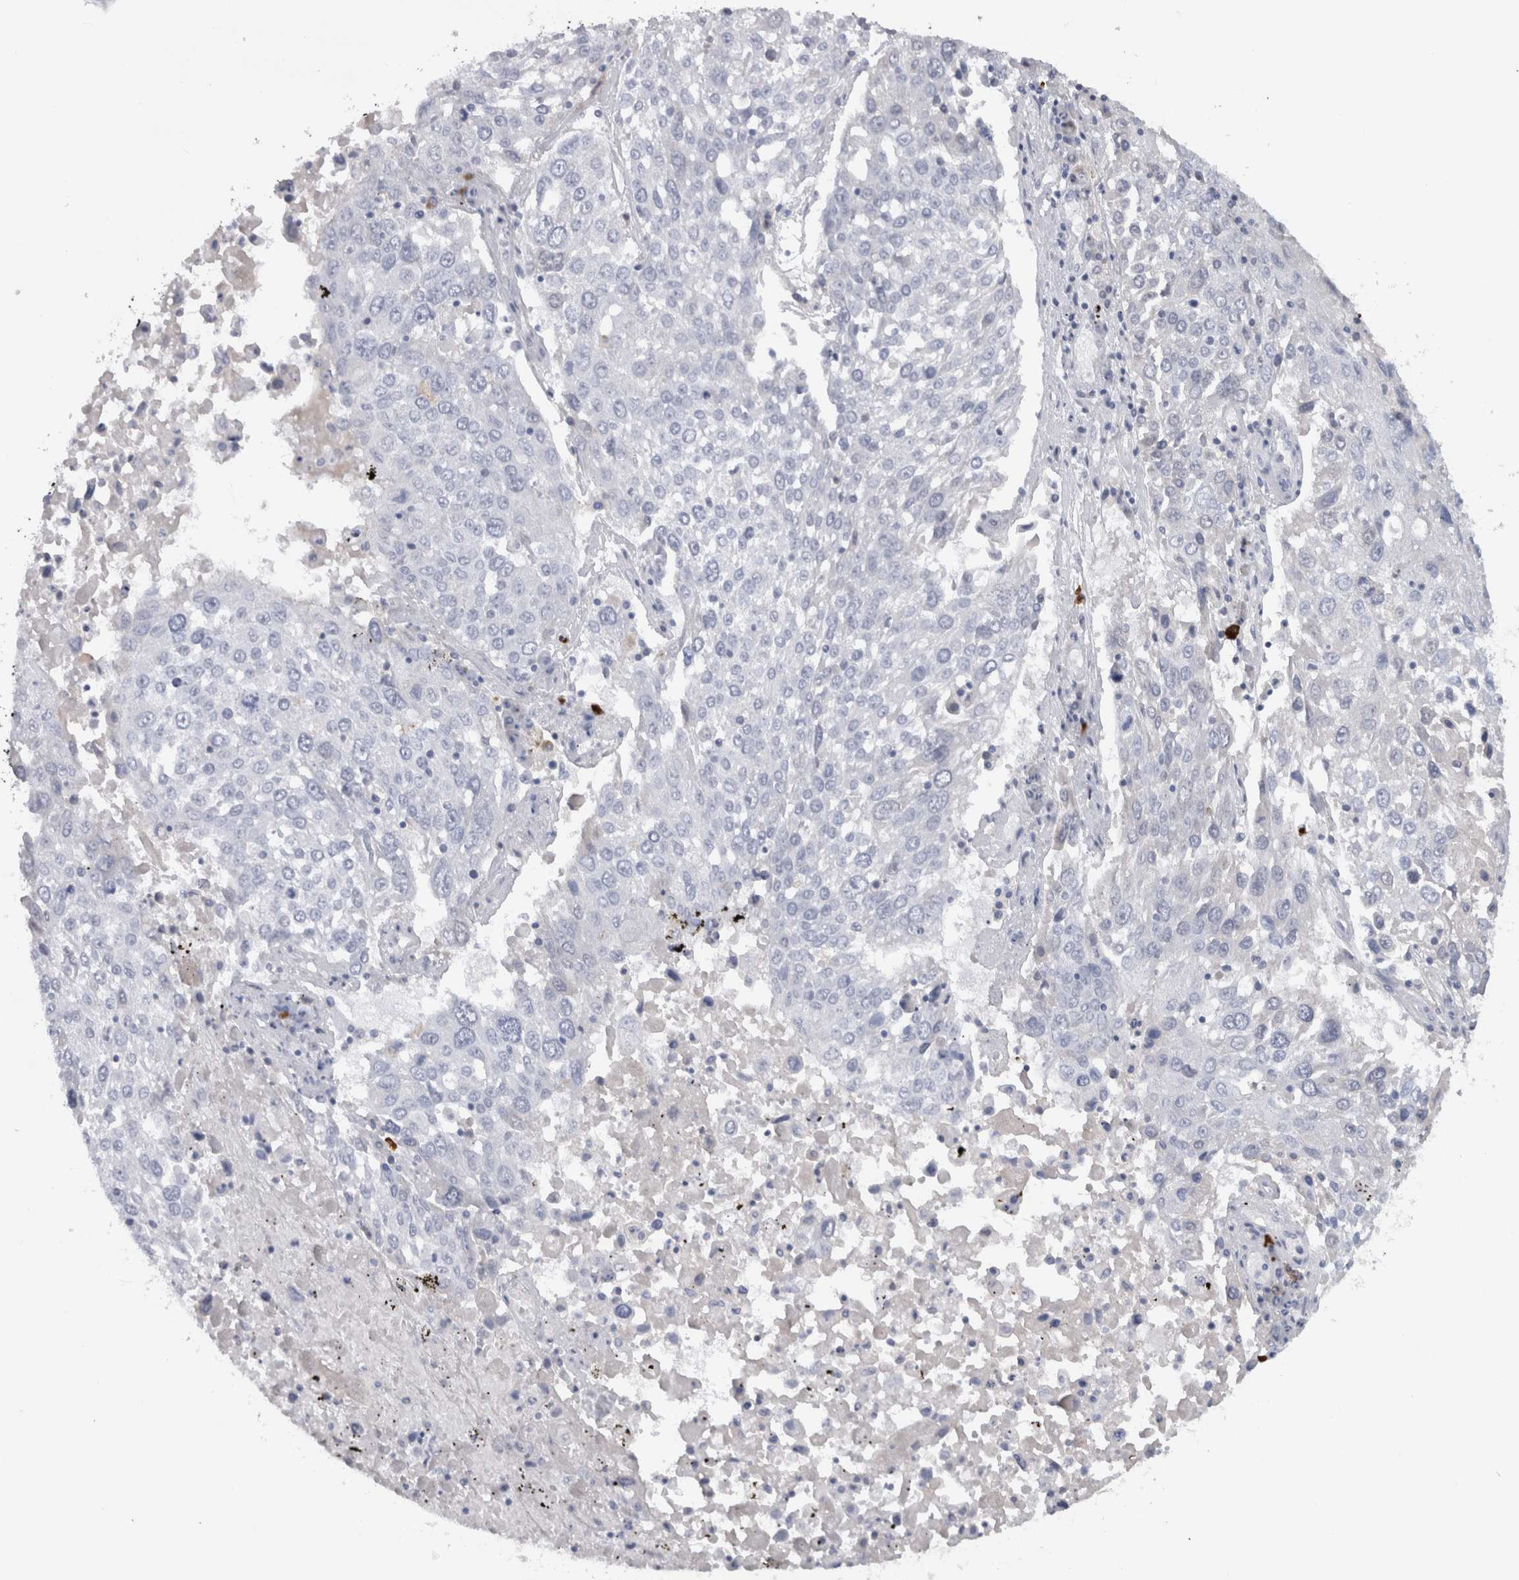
{"staining": {"intensity": "negative", "quantity": "none", "location": "none"}, "tissue": "lung cancer", "cell_type": "Tumor cells", "image_type": "cancer", "snomed": [{"axis": "morphology", "description": "Squamous cell carcinoma, NOS"}, {"axis": "topography", "description": "Lung"}], "caption": "This is a photomicrograph of immunohistochemistry staining of lung cancer (squamous cell carcinoma), which shows no positivity in tumor cells.", "gene": "CDH17", "patient": {"sex": "male", "age": 65}}